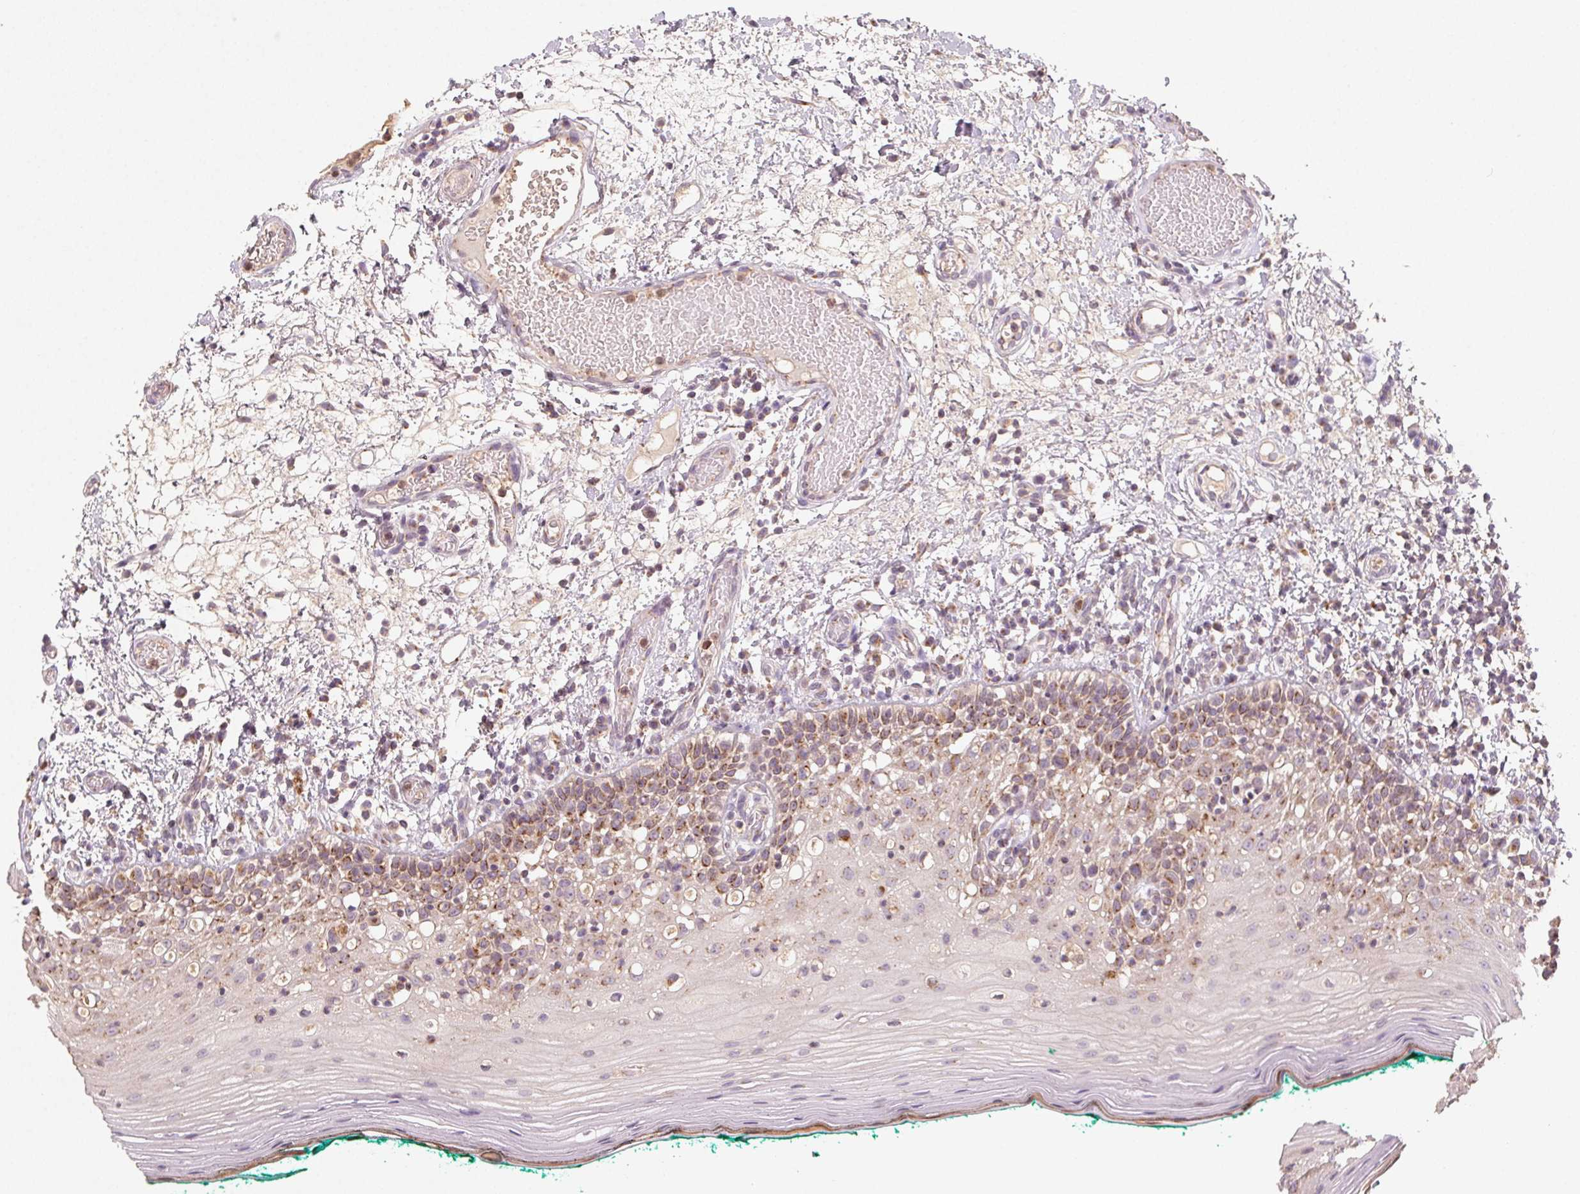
{"staining": {"intensity": "moderate", "quantity": "25%-75%", "location": "cytoplasmic/membranous"}, "tissue": "oral mucosa", "cell_type": "Squamous epithelial cells", "image_type": "normal", "snomed": [{"axis": "morphology", "description": "Normal tissue, NOS"}, {"axis": "topography", "description": "Oral tissue"}], "caption": "Immunohistochemical staining of normal oral mucosa shows medium levels of moderate cytoplasmic/membranous expression in about 25%-75% of squamous epithelial cells.", "gene": "AP1S1", "patient": {"sex": "female", "age": 83}}